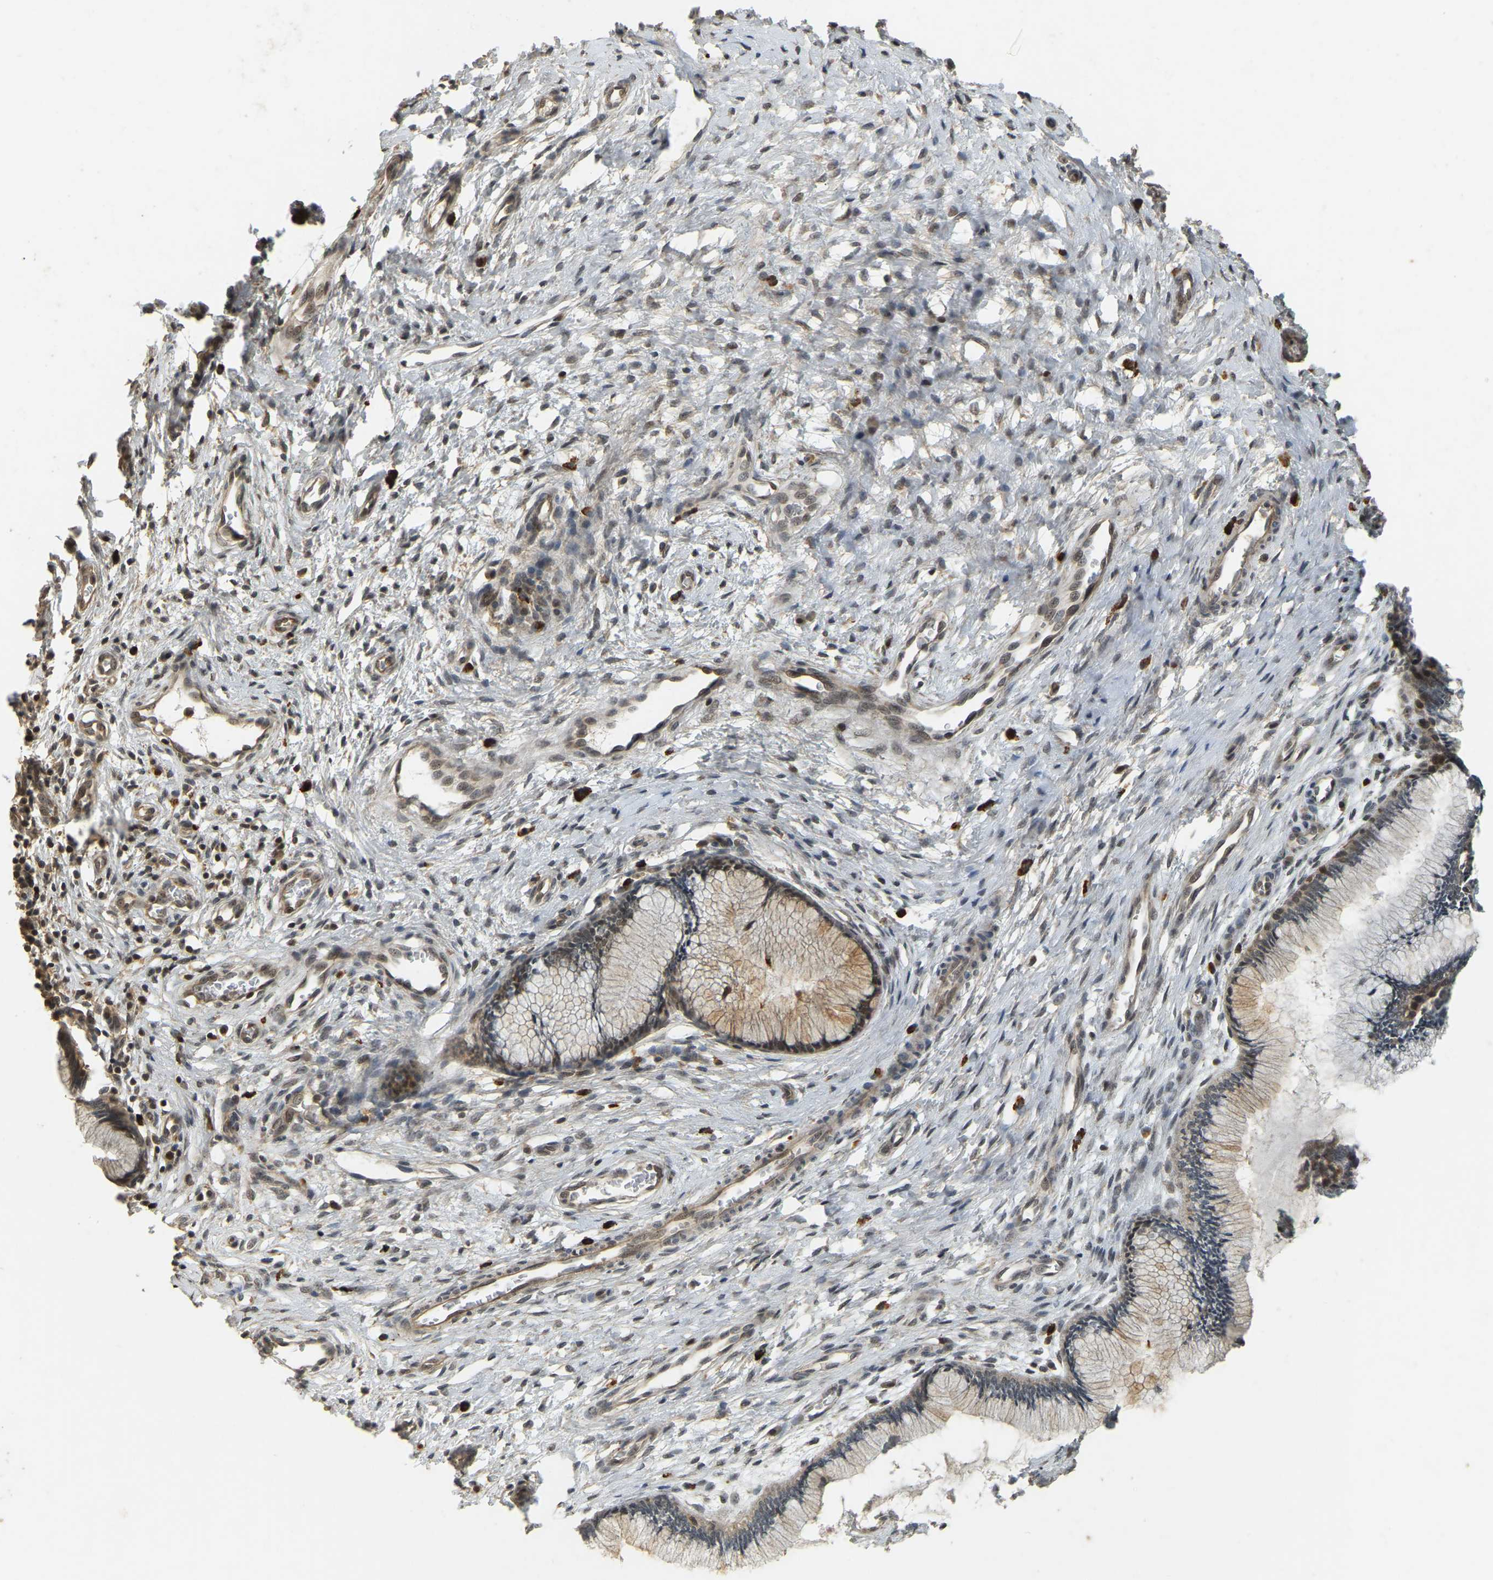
{"staining": {"intensity": "moderate", "quantity": "<25%", "location": "cytoplasmic/membranous,nuclear"}, "tissue": "cervix", "cell_type": "Glandular cells", "image_type": "normal", "snomed": [{"axis": "morphology", "description": "Normal tissue, NOS"}, {"axis": "topography", "description": "Cervix"}], "caption": "Immunohistochemistry staining of normal cervix, which demonstrates low levels of moderate cytoplasmic/membranous,nuclear staining in approximately <25% of glandular cells indicating moderate cytoplasmic/membranous,nuclear protein expression. The staining was performed using DAB (3,3'-diaminobenzidine) (brown) for protein detection and nuclei were counterstained in hematoxylin (blue).", "gene": "BRF2", "patient": {"sex": "female", "age": 55}}